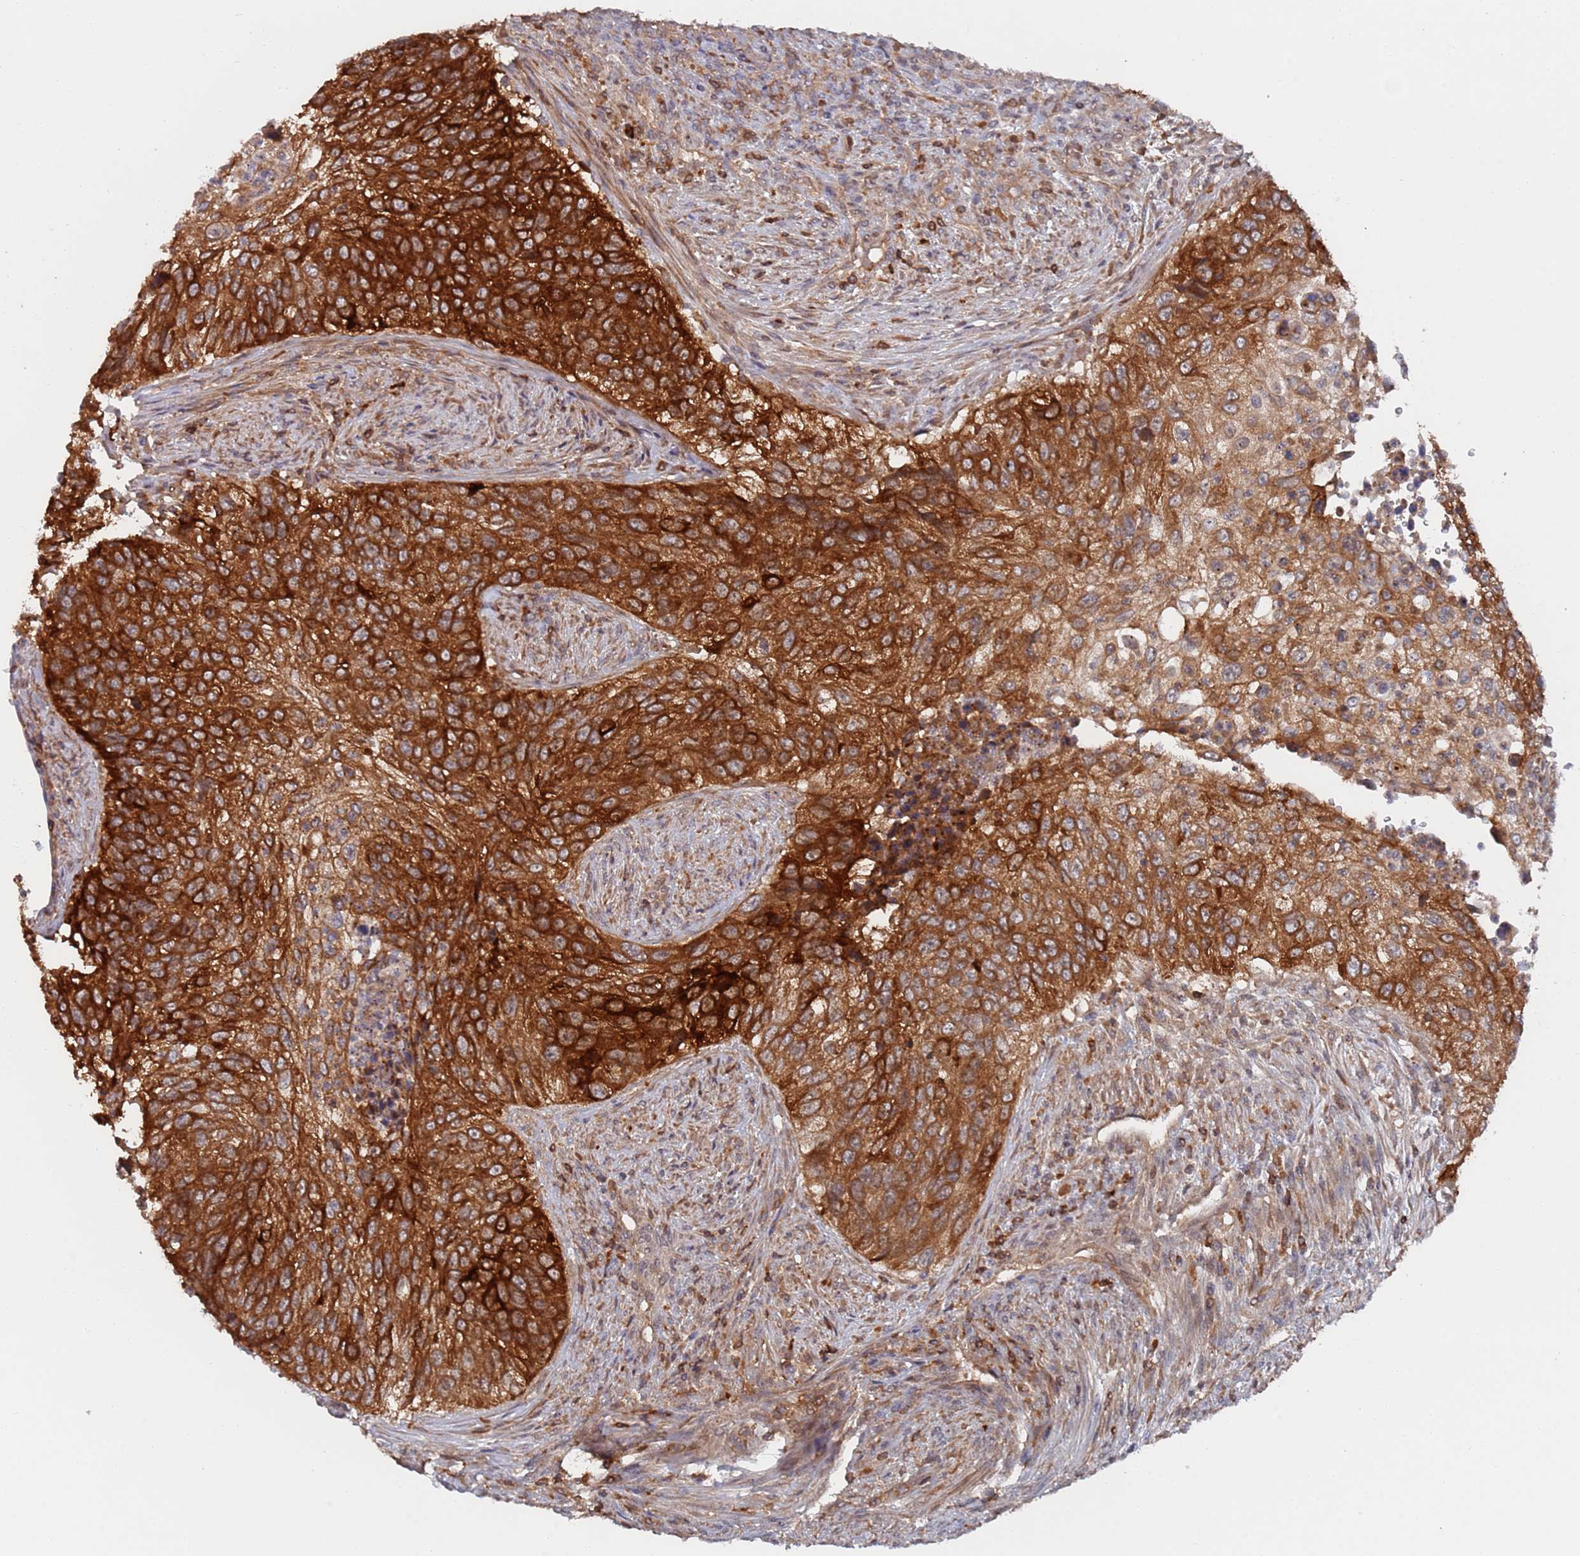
{"staining": {"intensity": "strong", "quantity": ">75%", "location": "cytoplasmic/membranous"}, "tissue": "urothelial cancer", "cell_type": "Tumor cells", "image_type": "cancer", "snomed": [{"axis": "morphology", "description": "Urothelial carcinoma, High grade"}, {"axis": "topography", "description": "Urinary bladder"}], "caption": "Immunohistochemistry histopathology image of neoplastic tissue: human urothelial carcinoma (high-grade) stained using IHC shows high levels of strong protein expression localized specifically in the cytoplasmic/membranous of tumor cells, appearing as a cytoplasmic/membranous brown color.", "gene": "DDX60", "patient": {"sex": "female", "age": 60}}